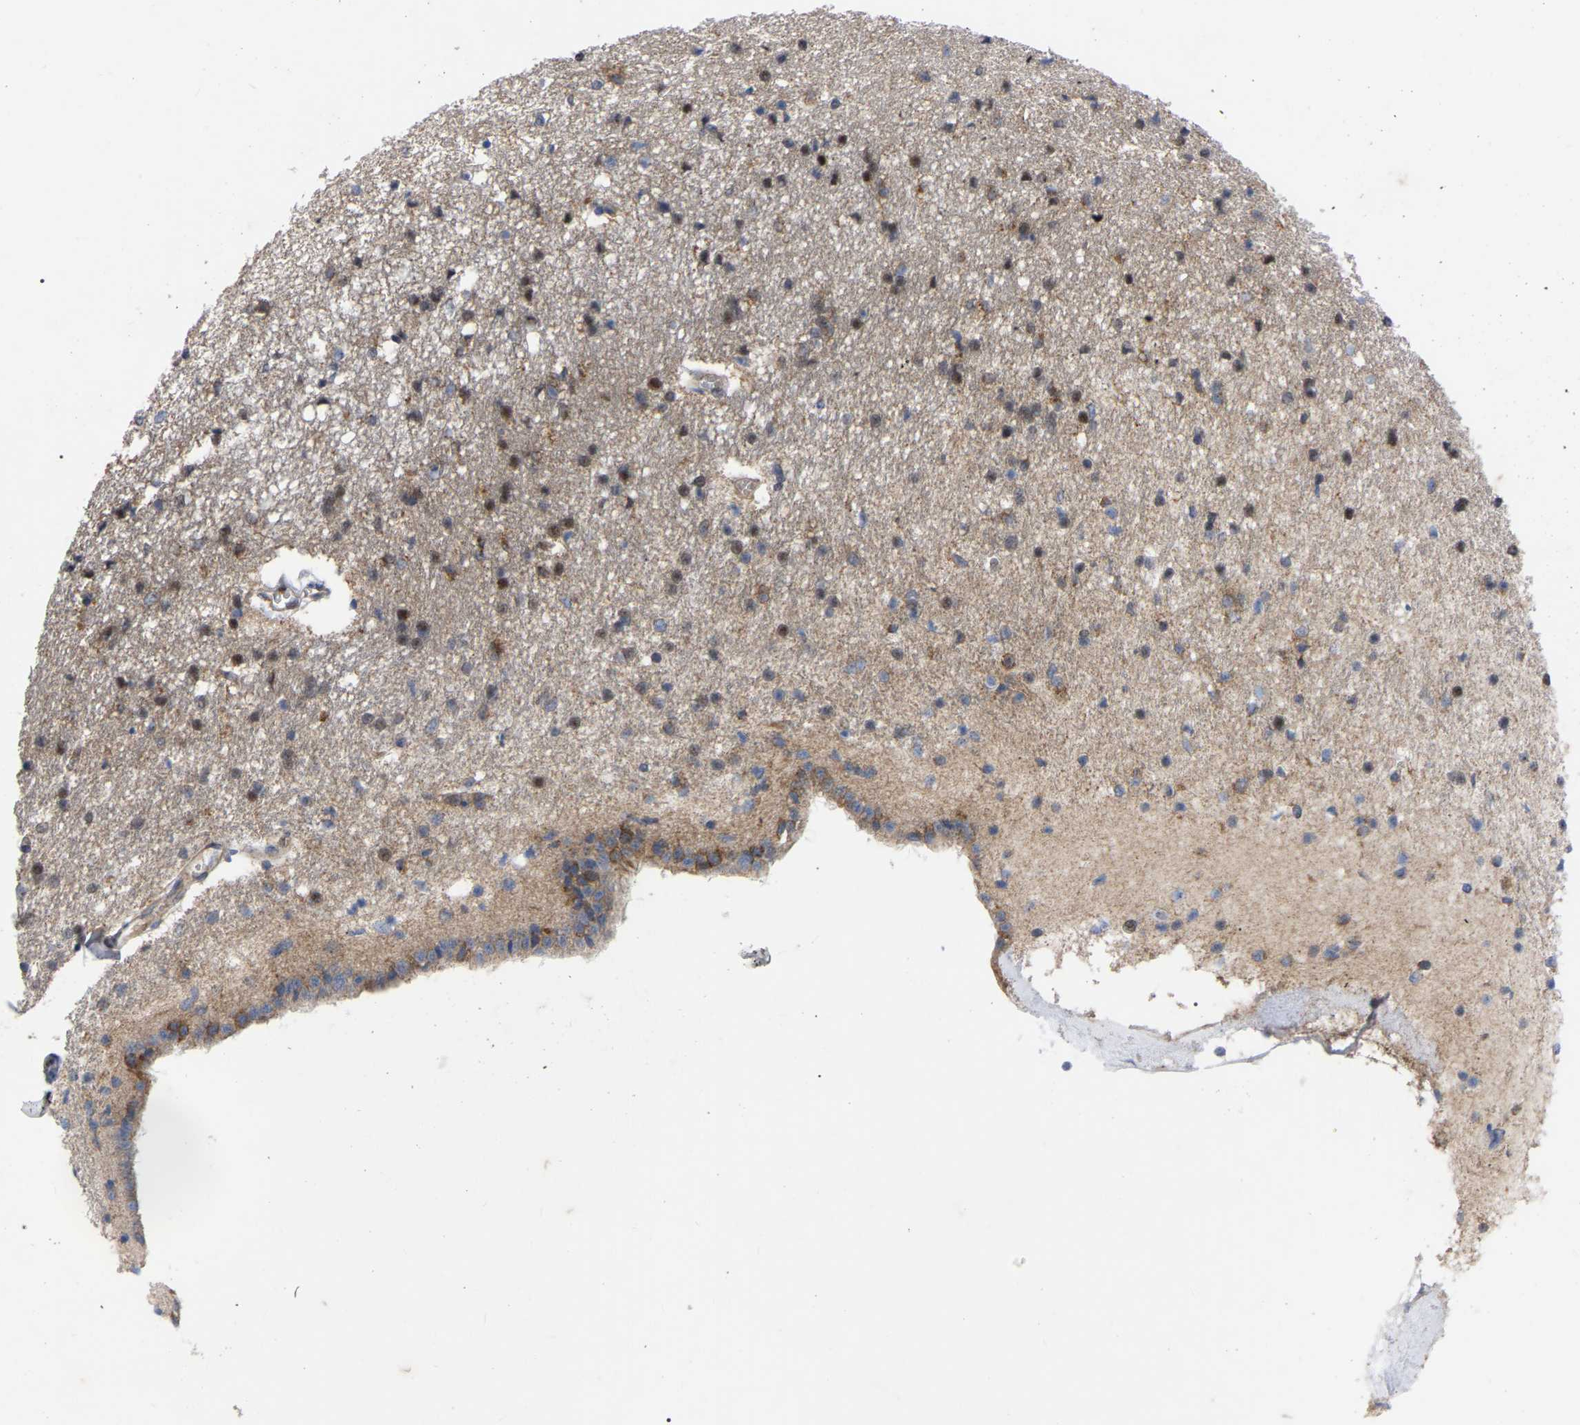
{"staining": {"intensity": "moderate", "quantity": "<25%", "location": "cytoplasmic/membranous,nuclear"}, "tissue": "caudate", "cell_type": "Glial cells", "image_type": "normal", "snomed": [{"axis": "morphology", "description": "Normal tissue, NOS"}, {"axis": "topography", "description": "Lateral ventricle wall"}], "caption": "Immunohistochemical staining of unremarkable human caudate exhibits low levels of moderate cytoplasmic/membranous,nuclear positivity in approximately <25% of glial cells.", "gene": "TCP1", "patient": {"sex": "male", "age": 45}}